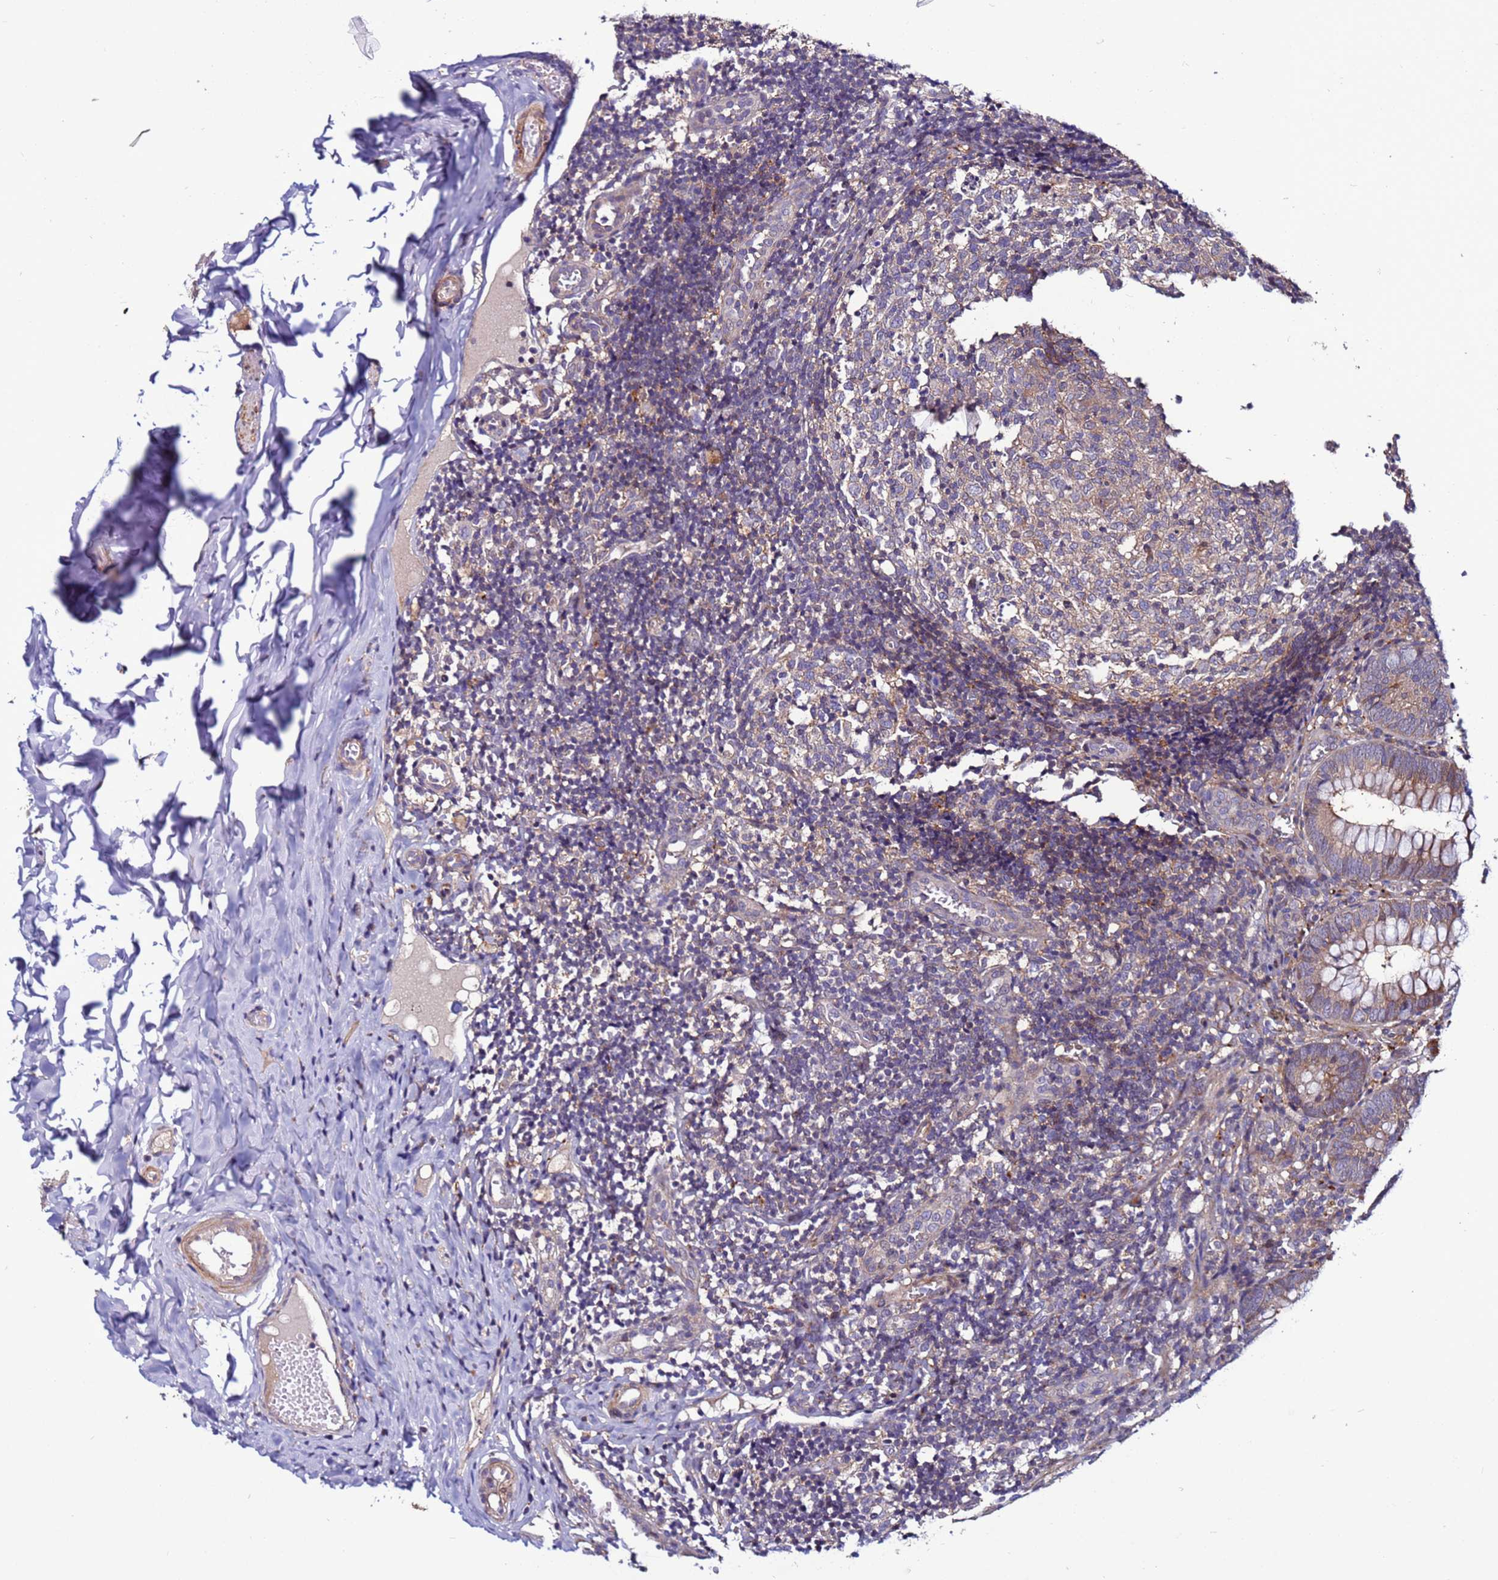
{"staining": {"intensity": "moderate", "quantity": ">75%", "location": "cytoplasmic/membranous"}, "tissue": "appendix", "cell_type": "Glandular cells", "image_type": "normal", "snomed": [{"axis": "morphology", "description": "Normal tissue, NOS"}, {"axis": "topography", "description": "Appendix"}], "caption": "Immunohistochemistry histopathology image of benign appendix stained for a protein (brown), which exhibits medium levels of moderate cytoplasmic/membranous staining in approximately >75% of glandular cells.", "gene": "GAREM1", "patient": {"sex": "male", "age": 8}}